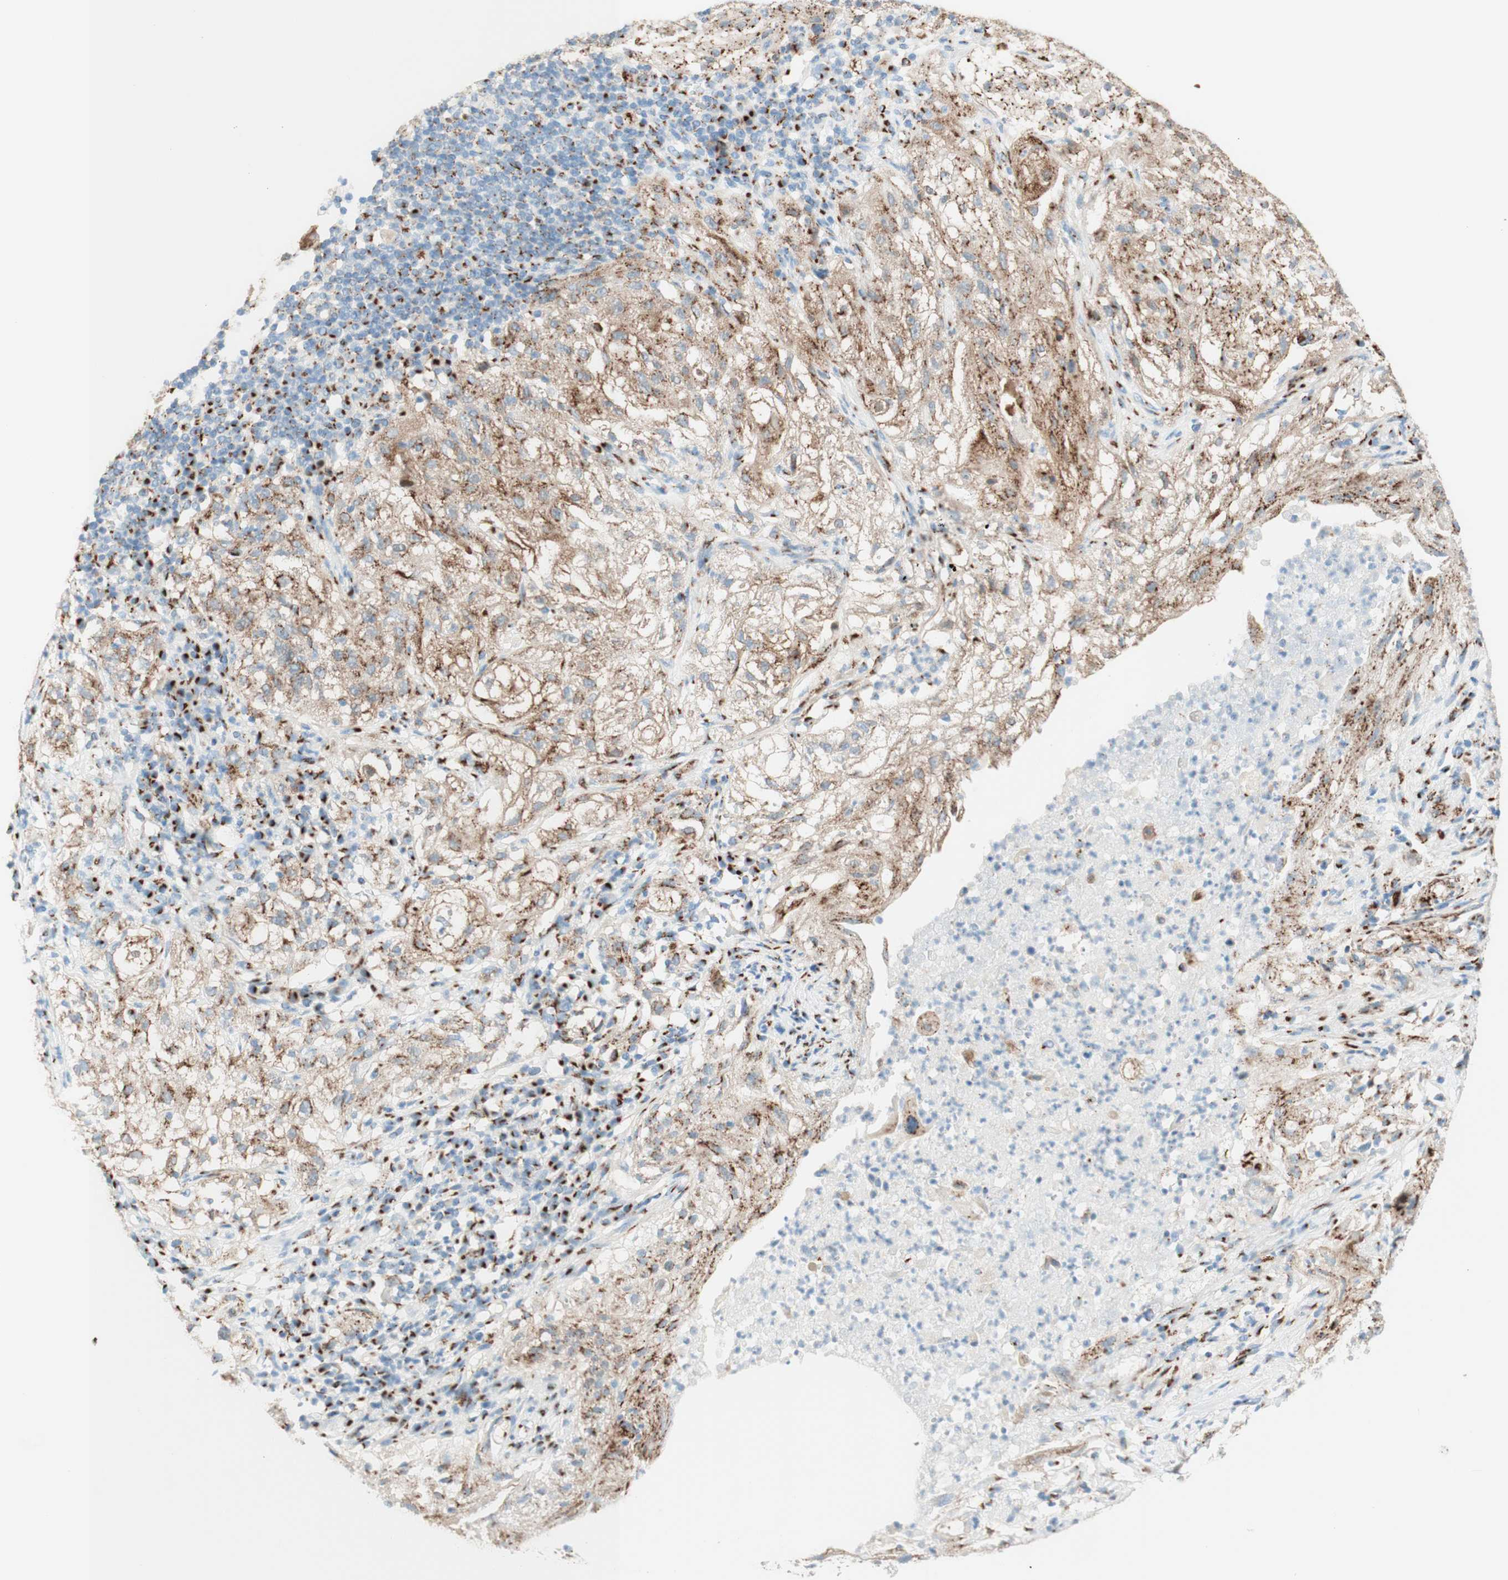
{"staining": {"intensity": "moderate", "quantity": ">75%", "location": "cytoplasmic/membranous"}, "tissue": "lung cancer", "cell_type": "Tumor cells", "image_type": "cancer", "snomed": [{"axis": "morphology", "description": "Inflammation, NOS"}, {"axis": "morphology", "description": "Squamous cell carcinoma, NOS"}, {"axis": "topography", "description": "Lymph node"}, {"axis": "topography", "description": "Soft tissue"}, {"axis": "topography", "description": "Lung"}], "caption": "Immunohistochemistry (IHC) staining of squamous cell carcinoma (lung), which shows medium levels of moderate cytoplasmic/membranous positivity in about >75% of tumor cells indicating moderate cytoplasmic/membranous protein expression. The staining was performed using DAB (brown) for protein detection and nuclei were counterstained in hematoxylin (blue).", "gene": "GOLGB1", "patient": {"sex": "male", "age": 66}}